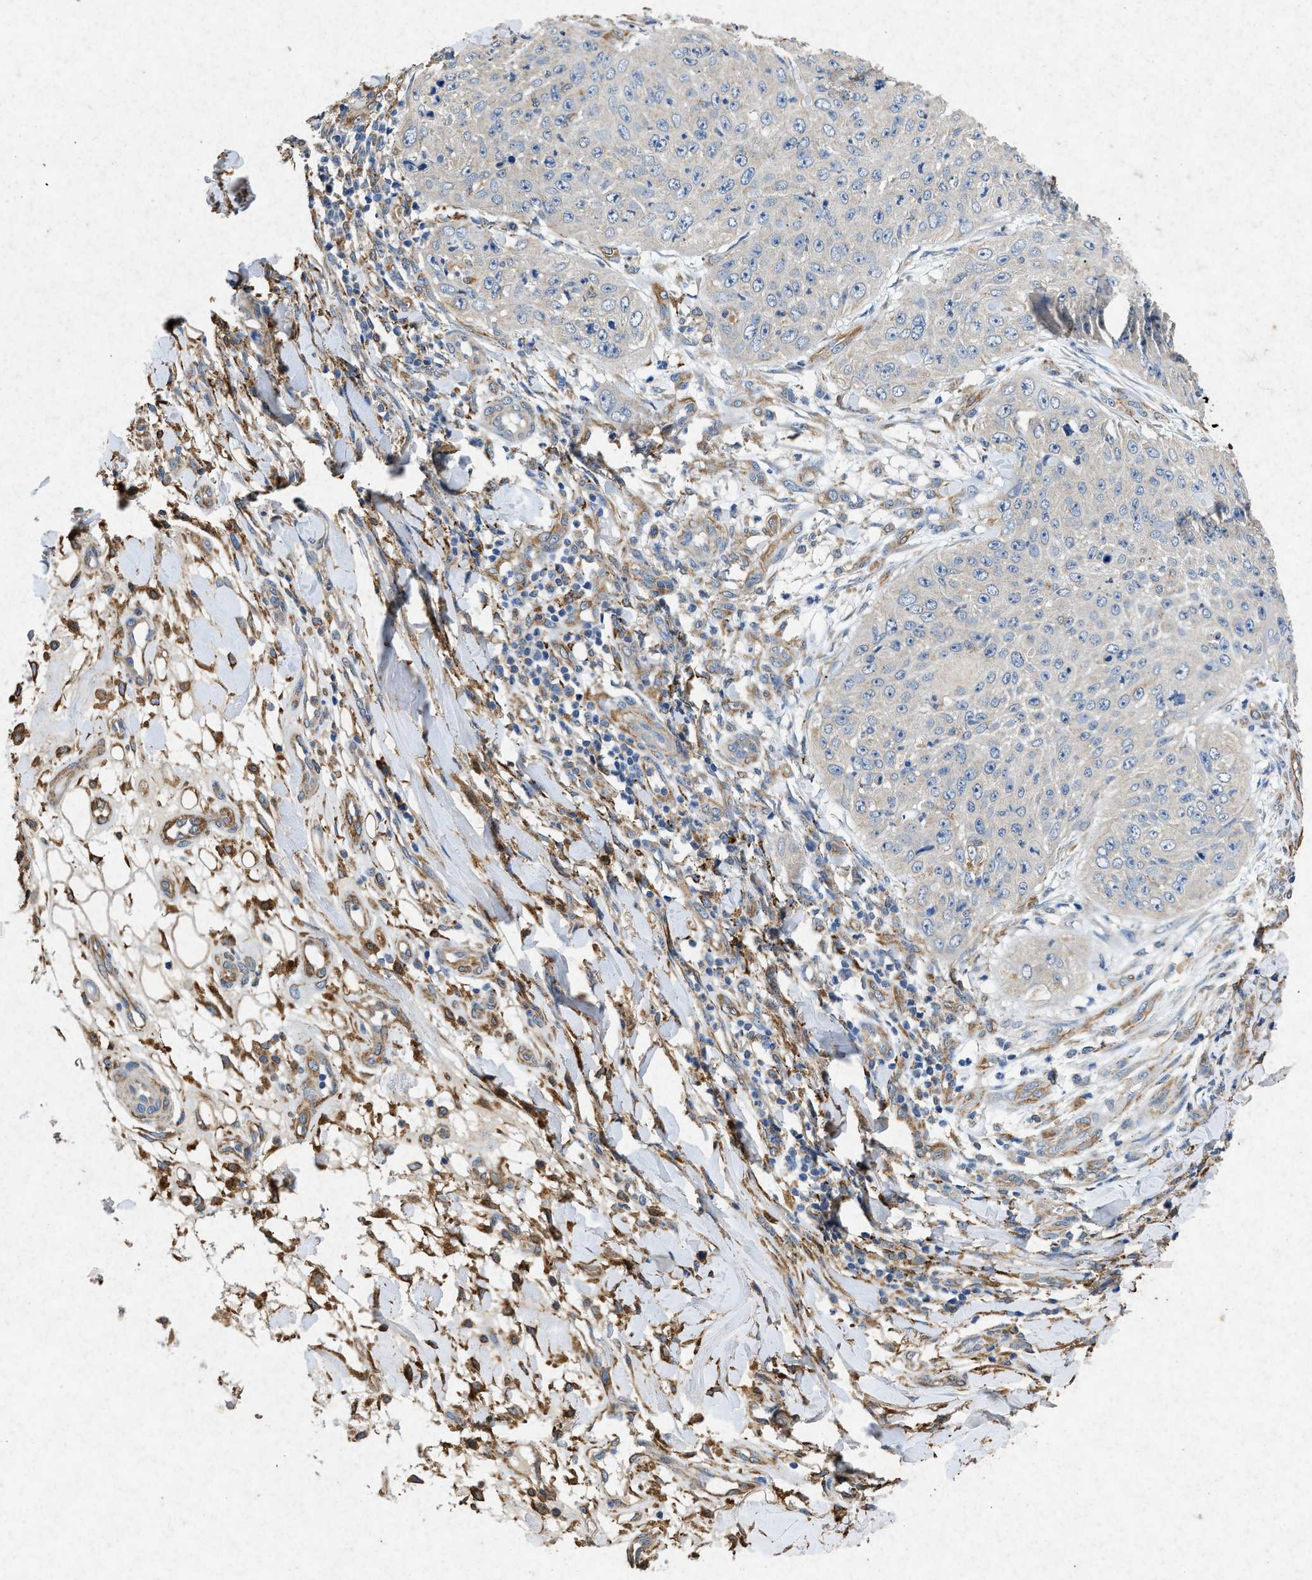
{"staining": {"intensity": "negative", "quantity": "none", "location": "none"}, "tissue": "skin cancer", "cell_type": "Tumor cells", "image_type": "cancer", "snomed": [{"axis": "morphology", "description": "Squamous cell carcinoma, NOS"}, {"axis": "topography", "description": "Skin"}], "caption": "This is a photomicrograph of immunohistochemistry (IHC) staining of skin cancer, which shows no expression in tumor cells.", "gene": "CDK15", "patient": {"sex": "female", "age": 80}}